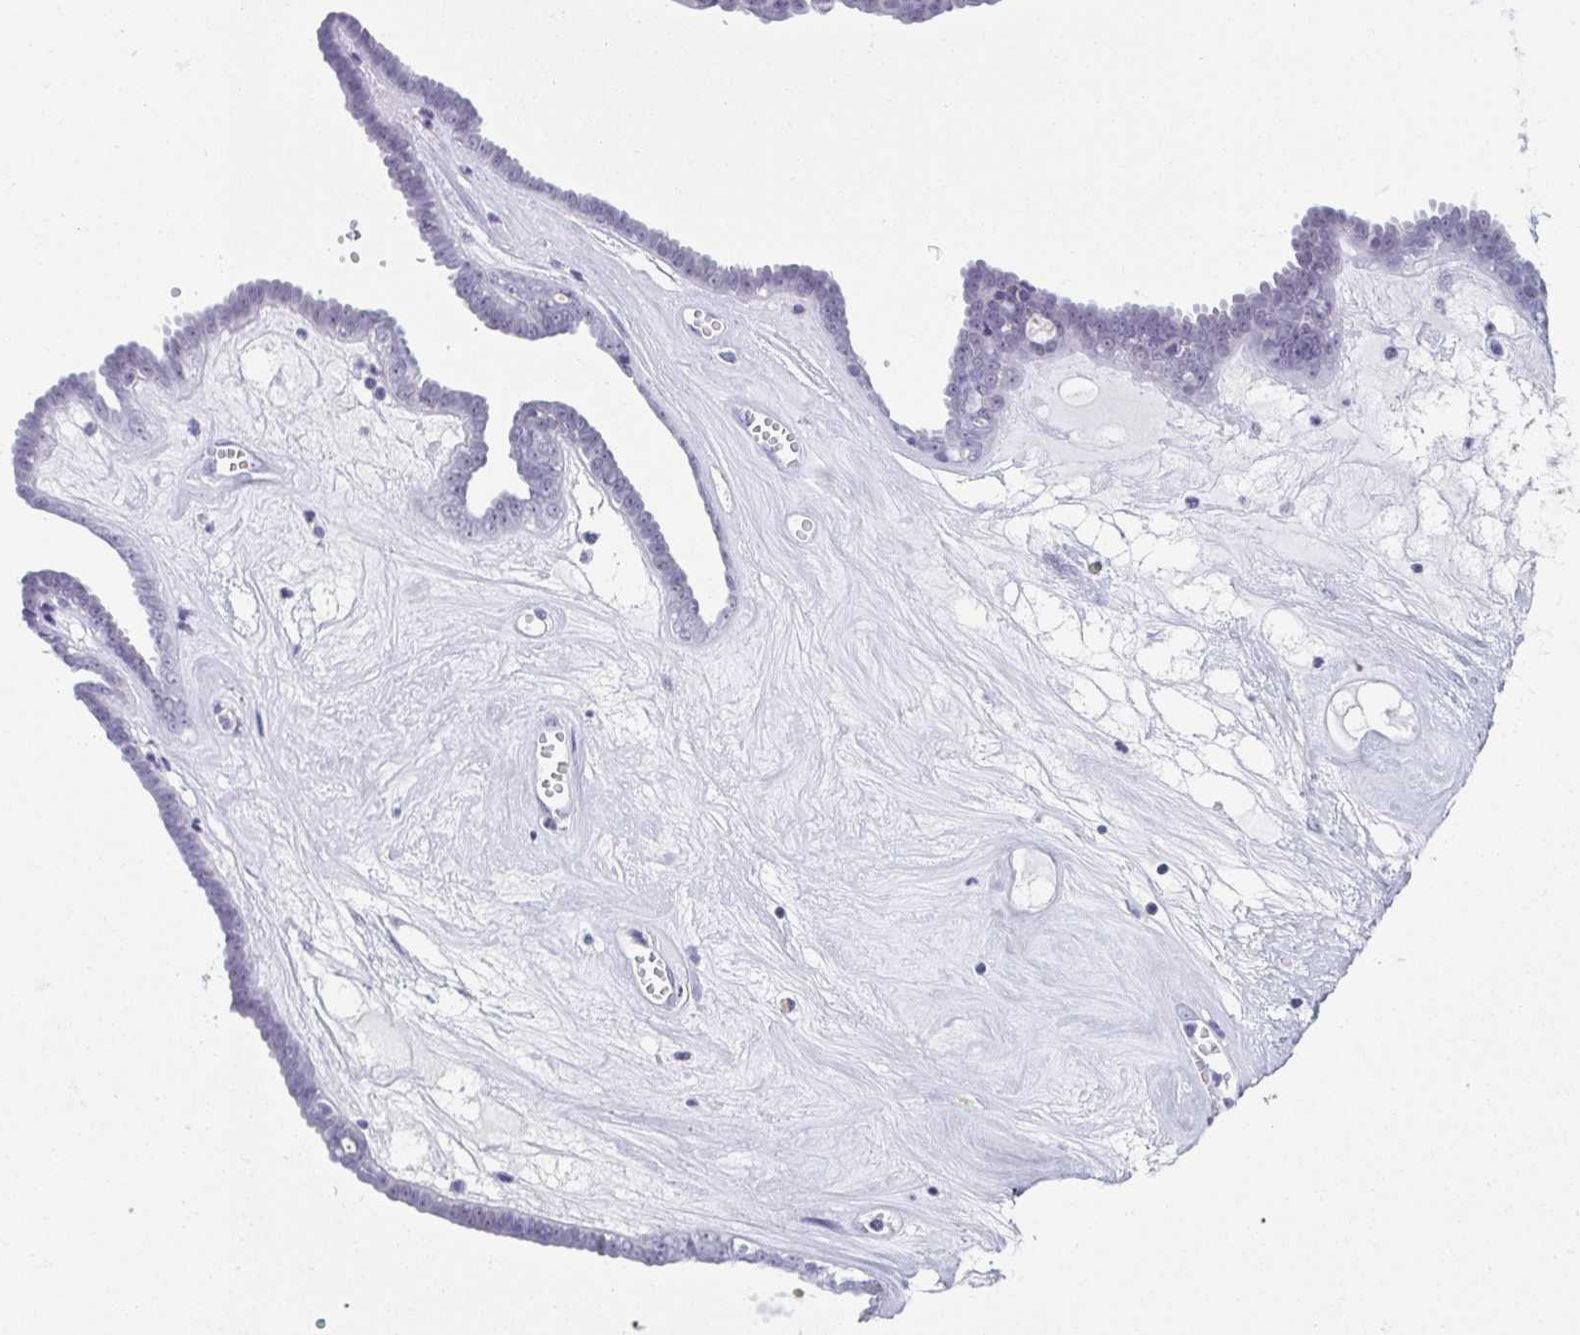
{"staining": {"intensity": "negative", "quantity": "none", "location": "none"}, "tissue": "ovarian cancer", "cell_type": "Tumor cells", "image_type": "cancer", "snomed": [{"axis": "morphology", "description": "Cystadenocarcinoma, serous, NOS"}, {"axis": "topography", "description": "Ovary"}], "caption": "A high-resolution photomicrograph shows immunohistochemistry (IHC) staining of ovarian serous cystadenocarcinoma, which shows no significant expression in tumor cells.", "gene": "REG4", "patient": {"sex": "female", "age": 71}}